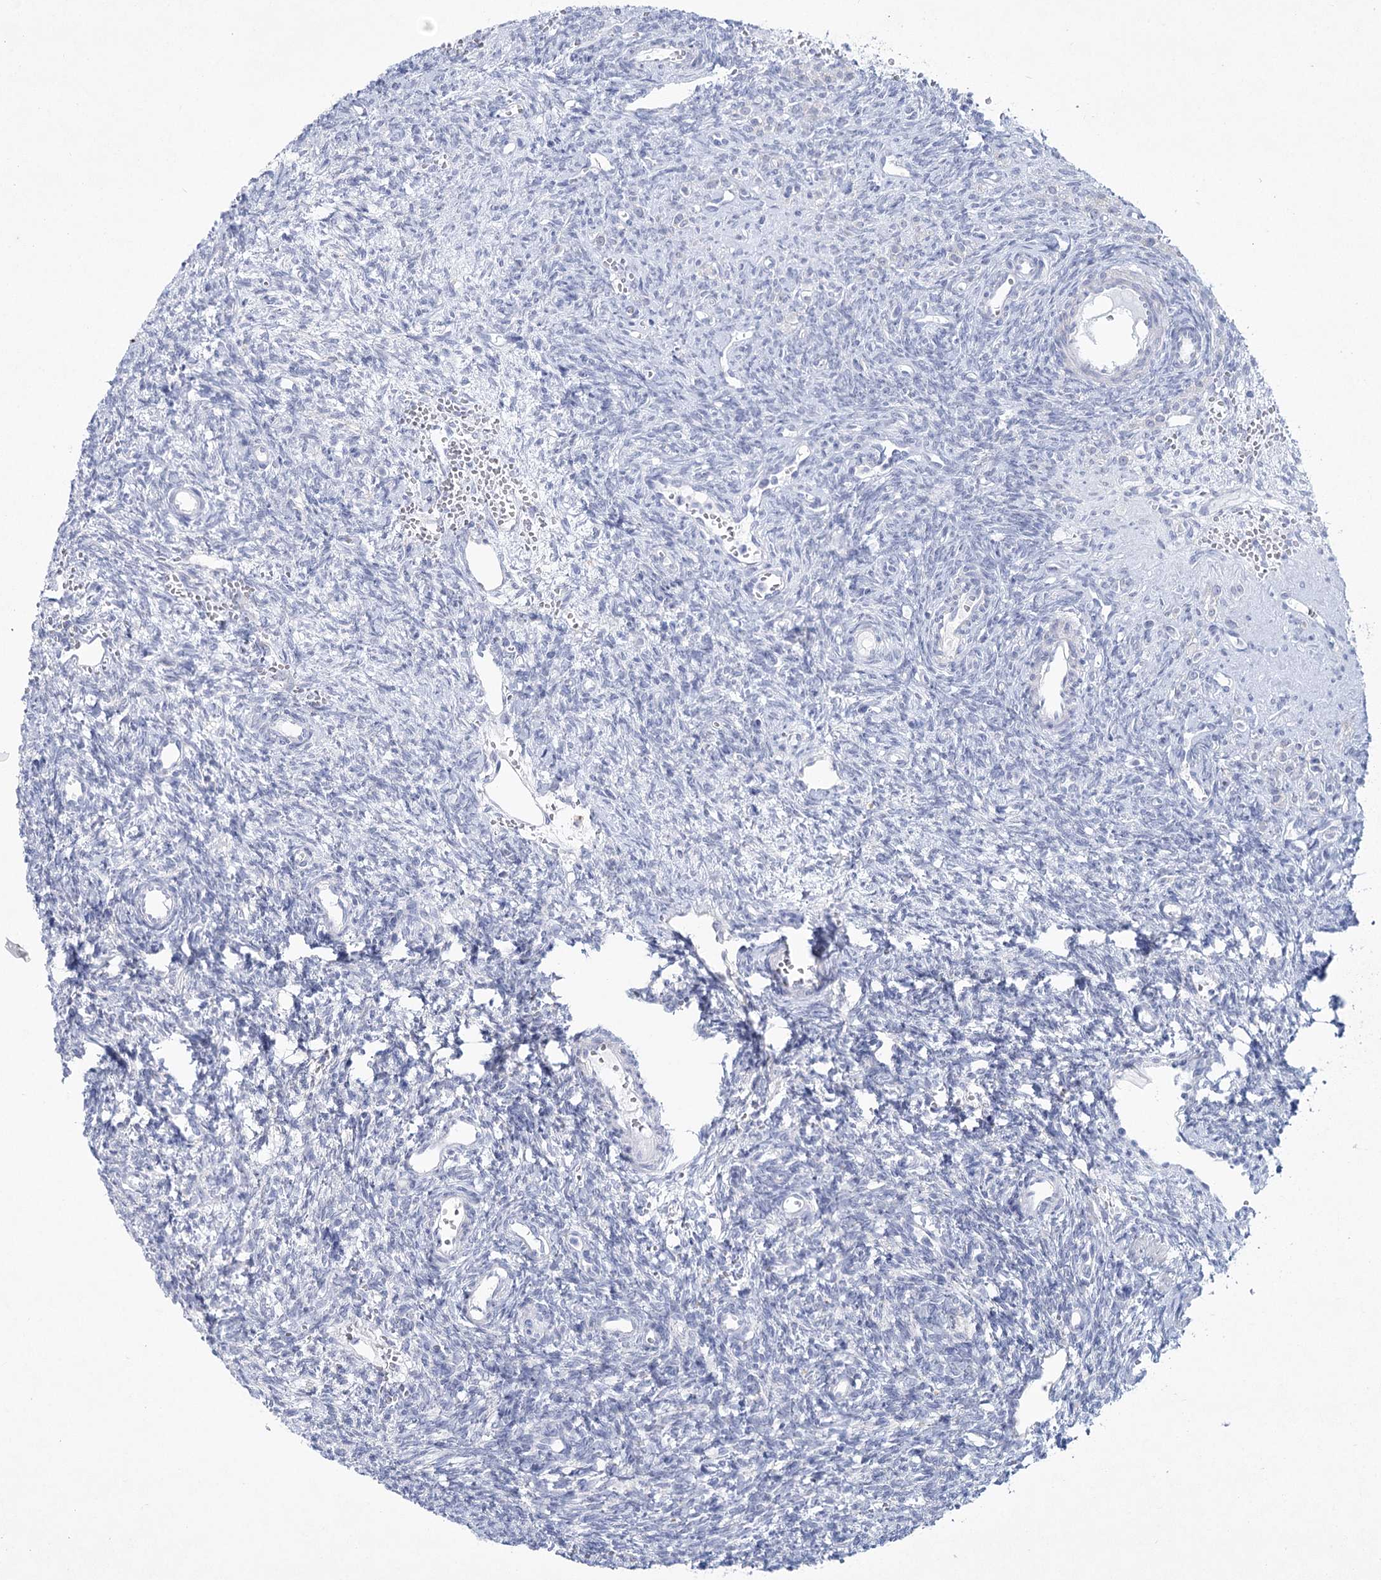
{"staining": {"intensity": "negative", "quantity": "none", "location": "none"}, "tissue": "ovary", "cell_type": "Follicle cells", "image_type": "normal", "snomed": [{"axis": "morphology", "description": "Normal tissue, NOS"}, {"axis": "topography", "description": "Ovary"}], "caption": "IHC of unremarkable ovary shows no expression in follicle cells.", "gene": "CCDC88A", "patient": {"sex": "female", "age": 39}}